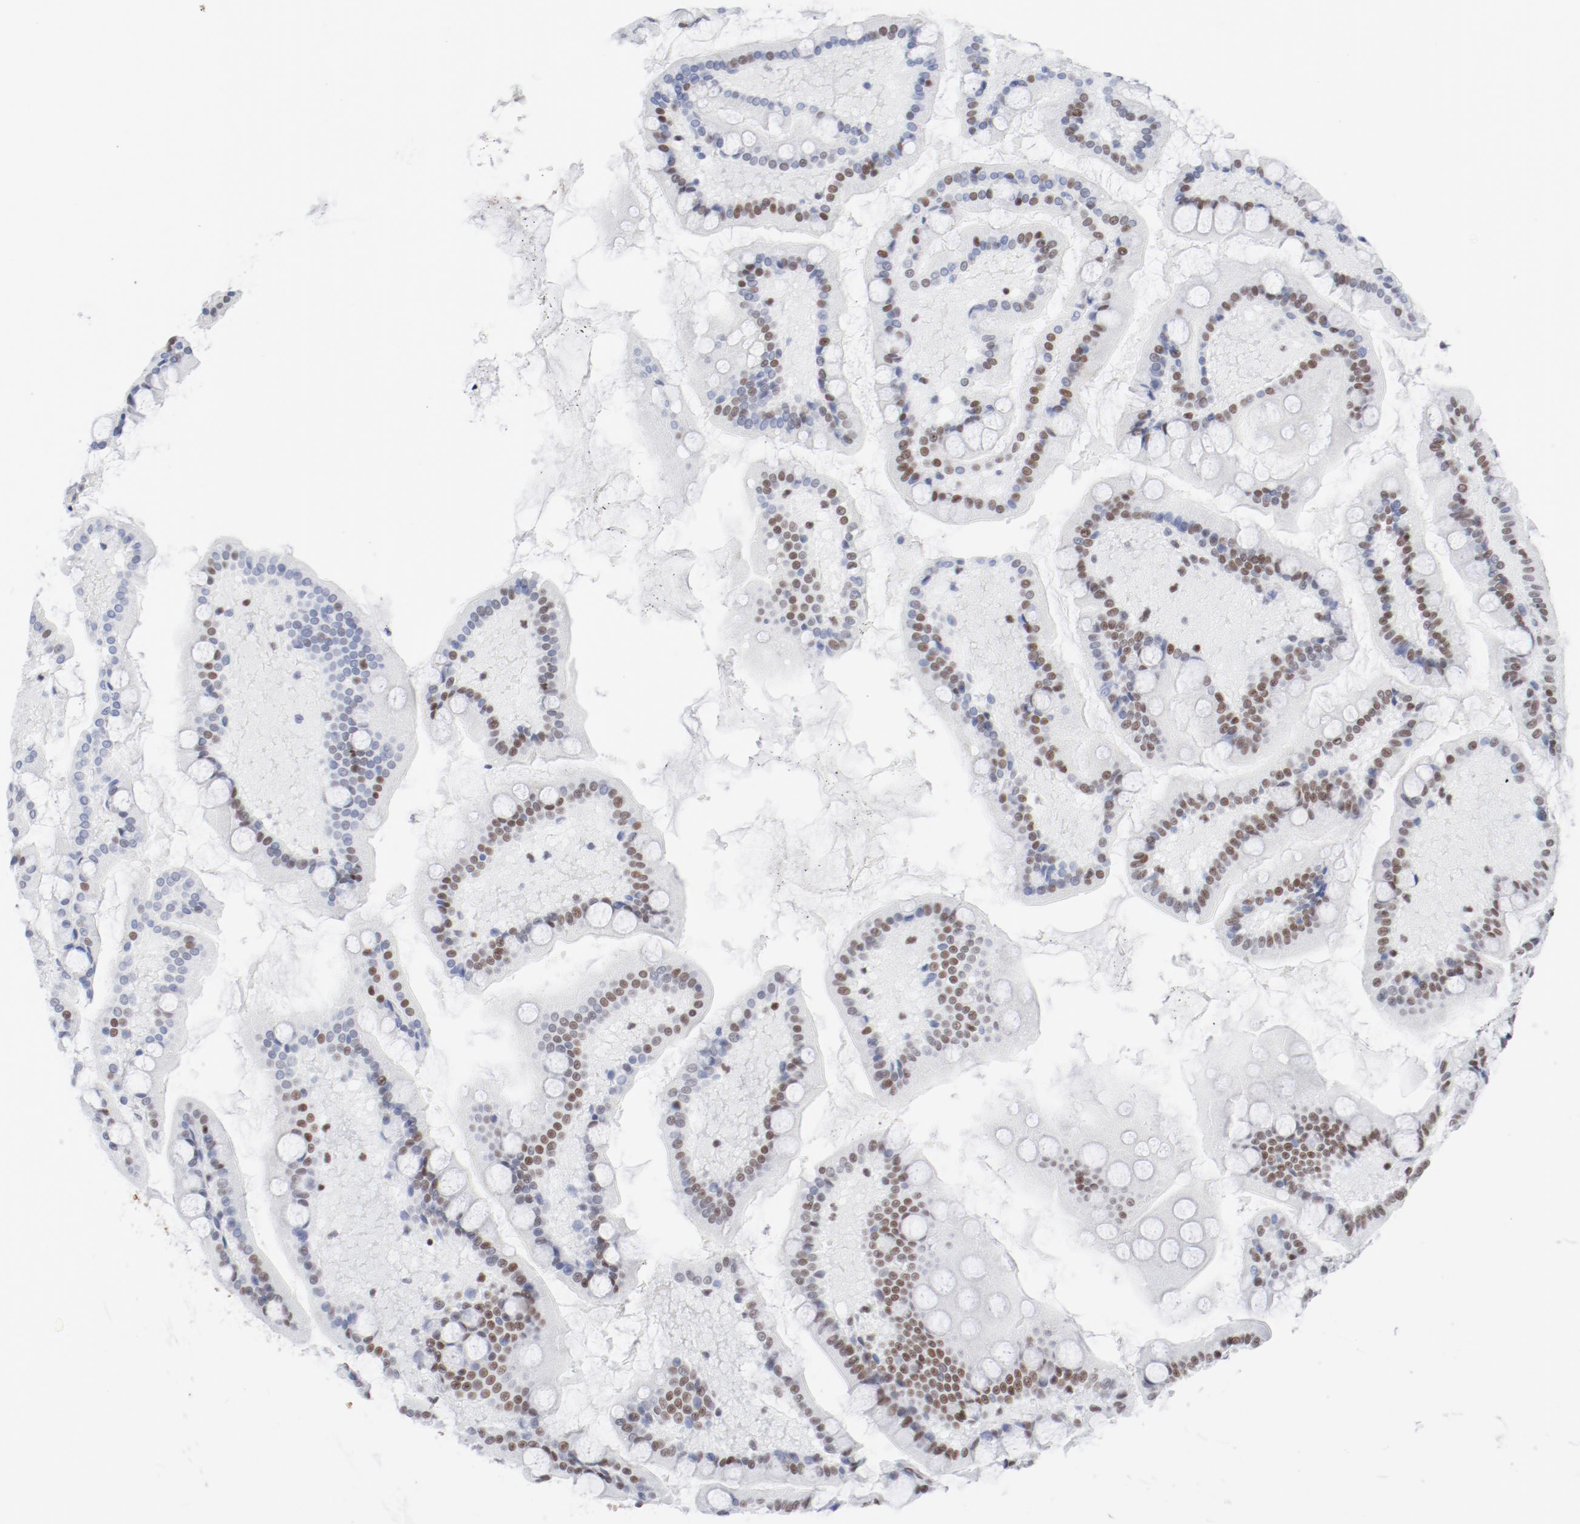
{"staining": {"intensity": "moderate", "quantity": ">75%", "location": "nuclear"}, "tissue": "small intestine", "cell_type": "Glandular cells", "image_type": "normal", "snomed": [{"axis": "morphology", "description": "Normal tissue, NOS"}, {"axis": "topography", "description": "Small intestine"}], "caption": "A brown stain highlights moderate nuclear positivity of a protein in glandular cells of normal small intestine. The staining was performed using DAB to visualize the protein expression in brown, while the nuclei were stained in blue with hematoxylin (Magnification: 20x).", "gene": "ATF2", "patient": {"sex": "male", "age": 41}}